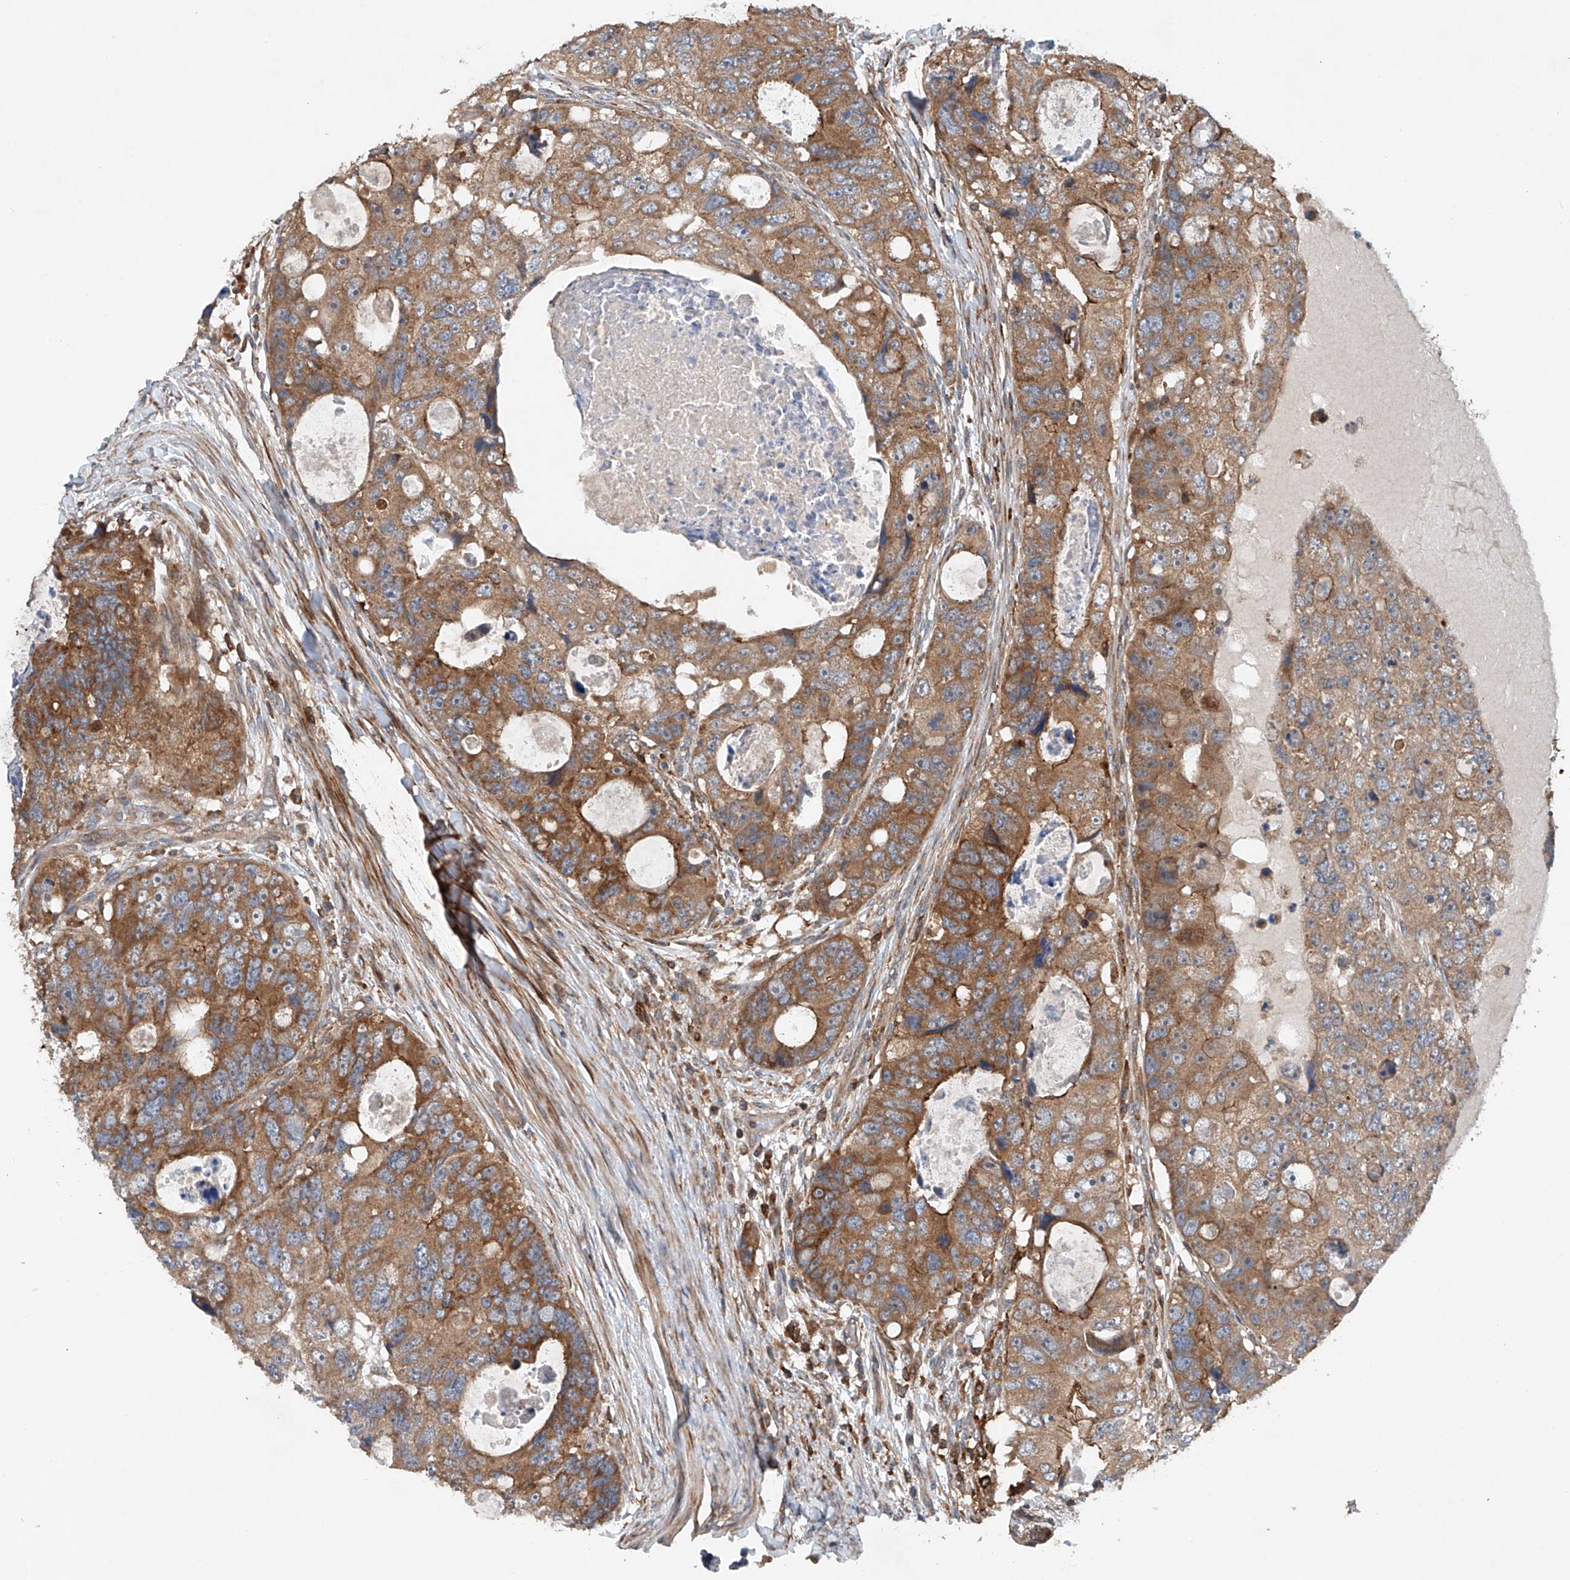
{"staining": {"intensity": "moderate", "quantity": ">75%", "location": "cytoplasmic/membranous"}, "tissue": "colorectal cancer", "cell_type": "Tumor cells", "image_type": "cancer", "snomed": [{"axis": "morphology", "description": "Adenocarcinoma, NOS"}, {"axis": "topography", "description": "Rectum"}], "caption": "This histopathology image demonstrates IHC staining of colorectal adenocarcinoma, with medium moderate cytoplasmic/membranous staining in approximately >75% of tumor cells.", "gene": "CEP85L", "patient": {"sex": "male", "age": 59}}